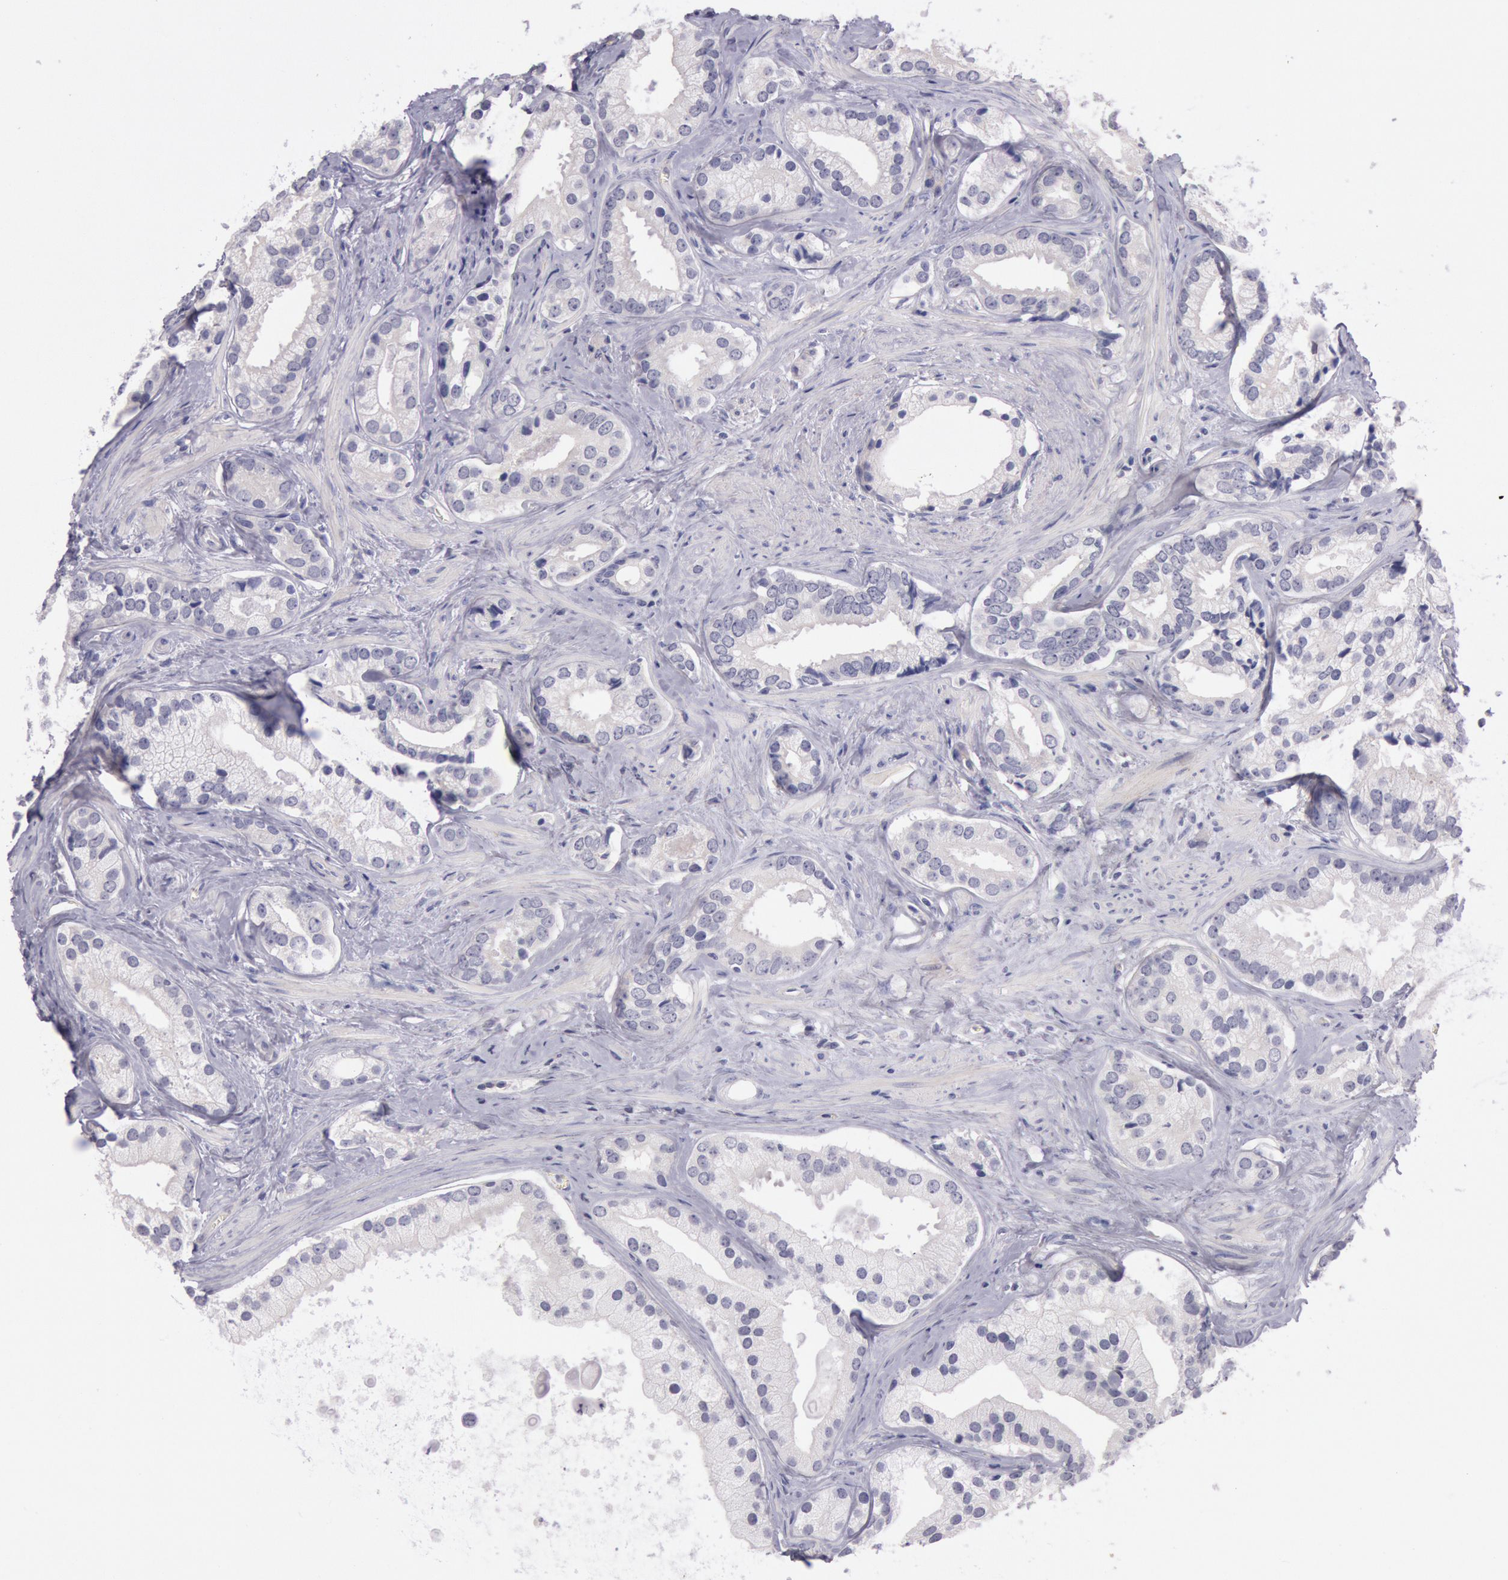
{"staining": {"intensity": "negative", "quantity": "none", "location": "none"}, "tissue": "prostate cancer", "cell_type": "Tumor cells", "image_type": "cancer", "snomed": [{"axis": "morphology", "description": "Adenocarcinoma, Medium grade"}, {"axis": "topography", "description": "Prostate"}], "caption": "Protein analysis of prostate medium-grade adenocarcinoma exhibits no significant expression in tumor cells.", "gene": "TRIB2", "patient": {"sex": "male", "age": 70}}